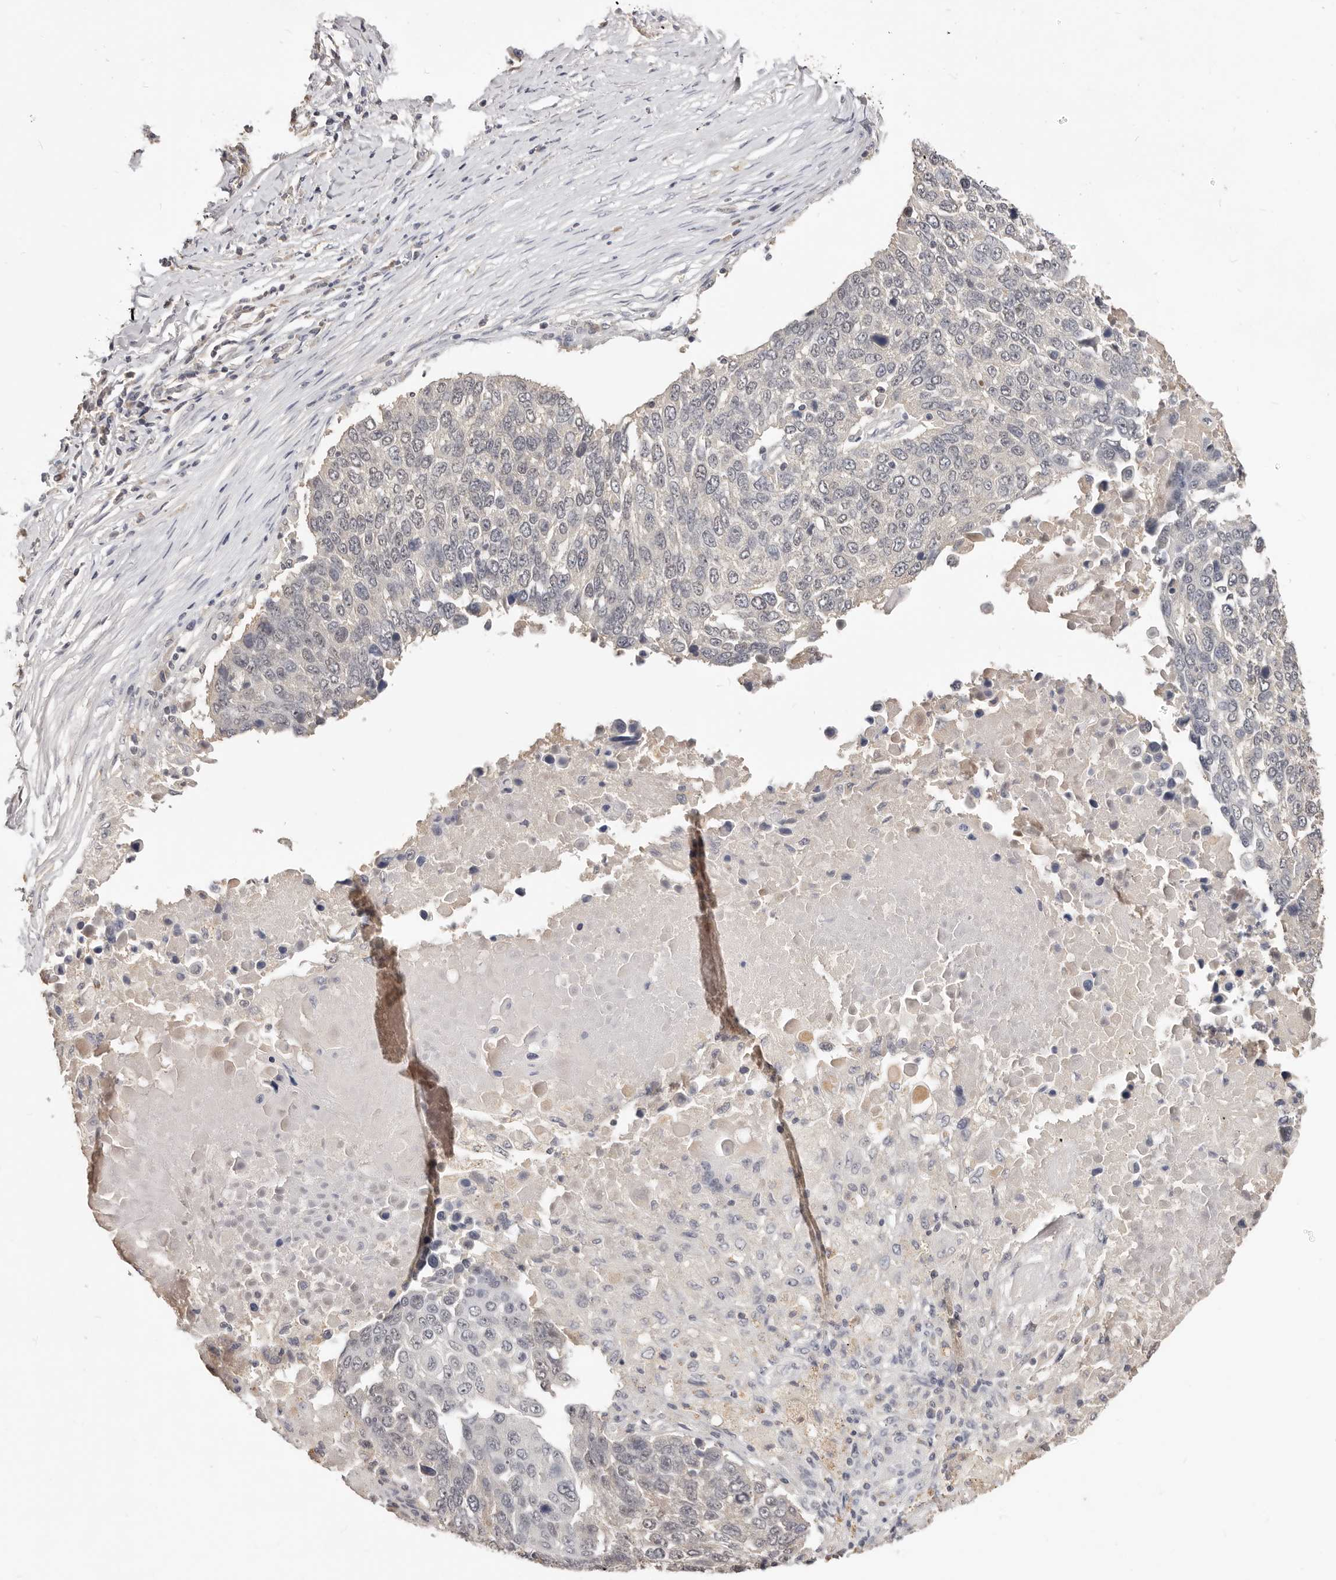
{"staining": {"intensity": "negative", "quantity": "none", "location": "none"}, "tissue": "lung cancer", "cell_type": "Tumor cells", "image_type": "cancer", "snomed": [{"axis": "morphology", "description": "Squamous cell carcinoma, NOS"}, {"axis": "topography", "description": "Lung"}], "caption": "Lung cancer (squamous cell carcinoma) stained for a protein using IHC reveals no staining tumor cells.", "gene": "TSPAN13", "patient": {"sex": "male", "age": 66}}